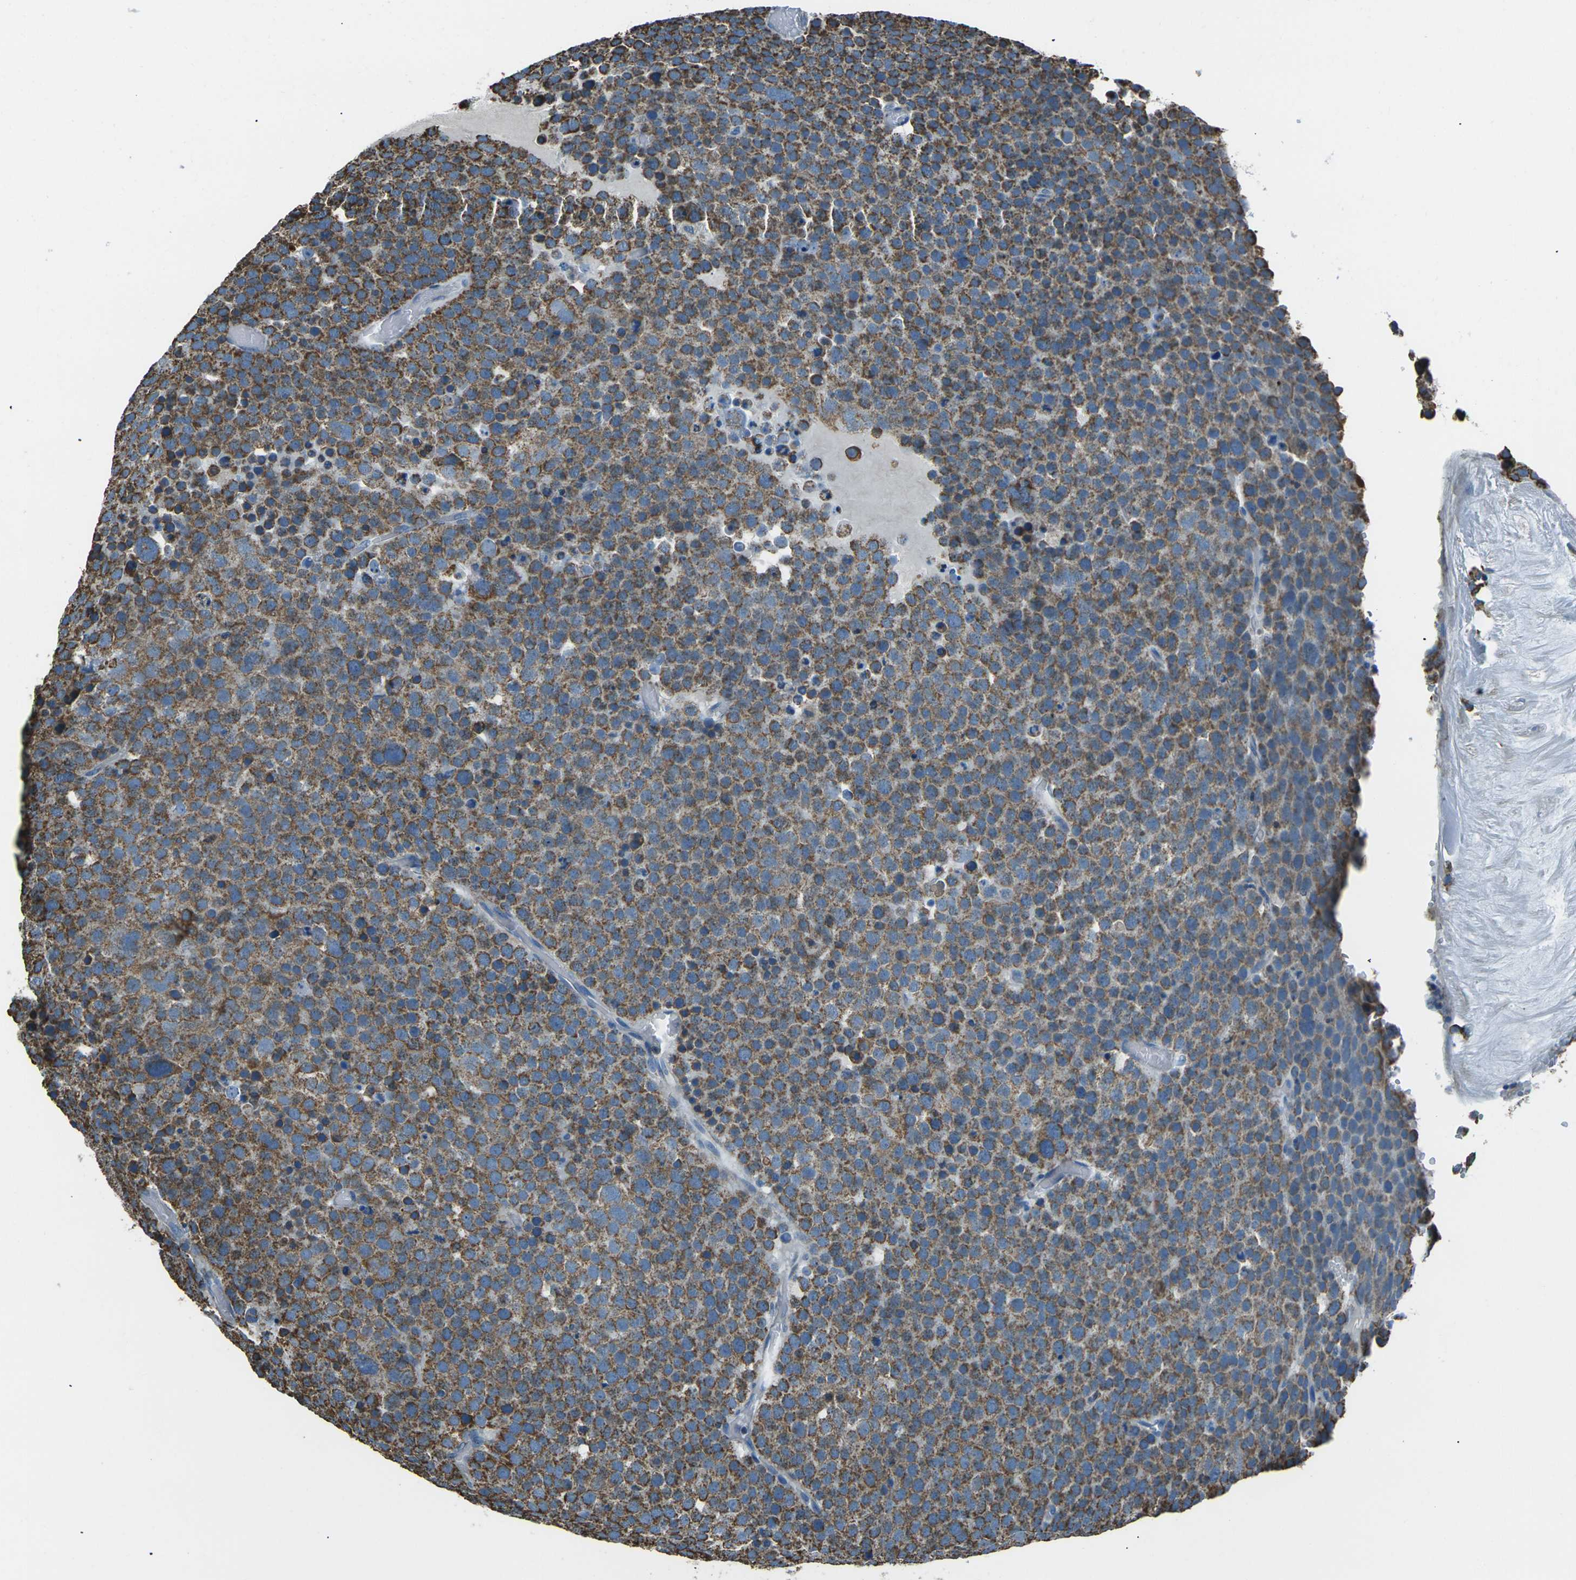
{"staining": {"intensity": "moderate", "quantity": ">75%", "location": "cytoplasmic/membranous"}, "tissue": "testis cancer", "cell_type": "Tumor cells", "image_type": "cancer", "snomed": [{"axis": "morphology", "description": "Seminoma, NOS"}, {"axis": "topography", "description": "Testis"}], "caption": "Immunohistochemical staining of seminoma (testis) displays medium levels of moderate cytoplasmic/membranous staining in approximately >75% of tumor cells.", "gene": "IRF3", "patient": {"sex": "male", "age": 71}}